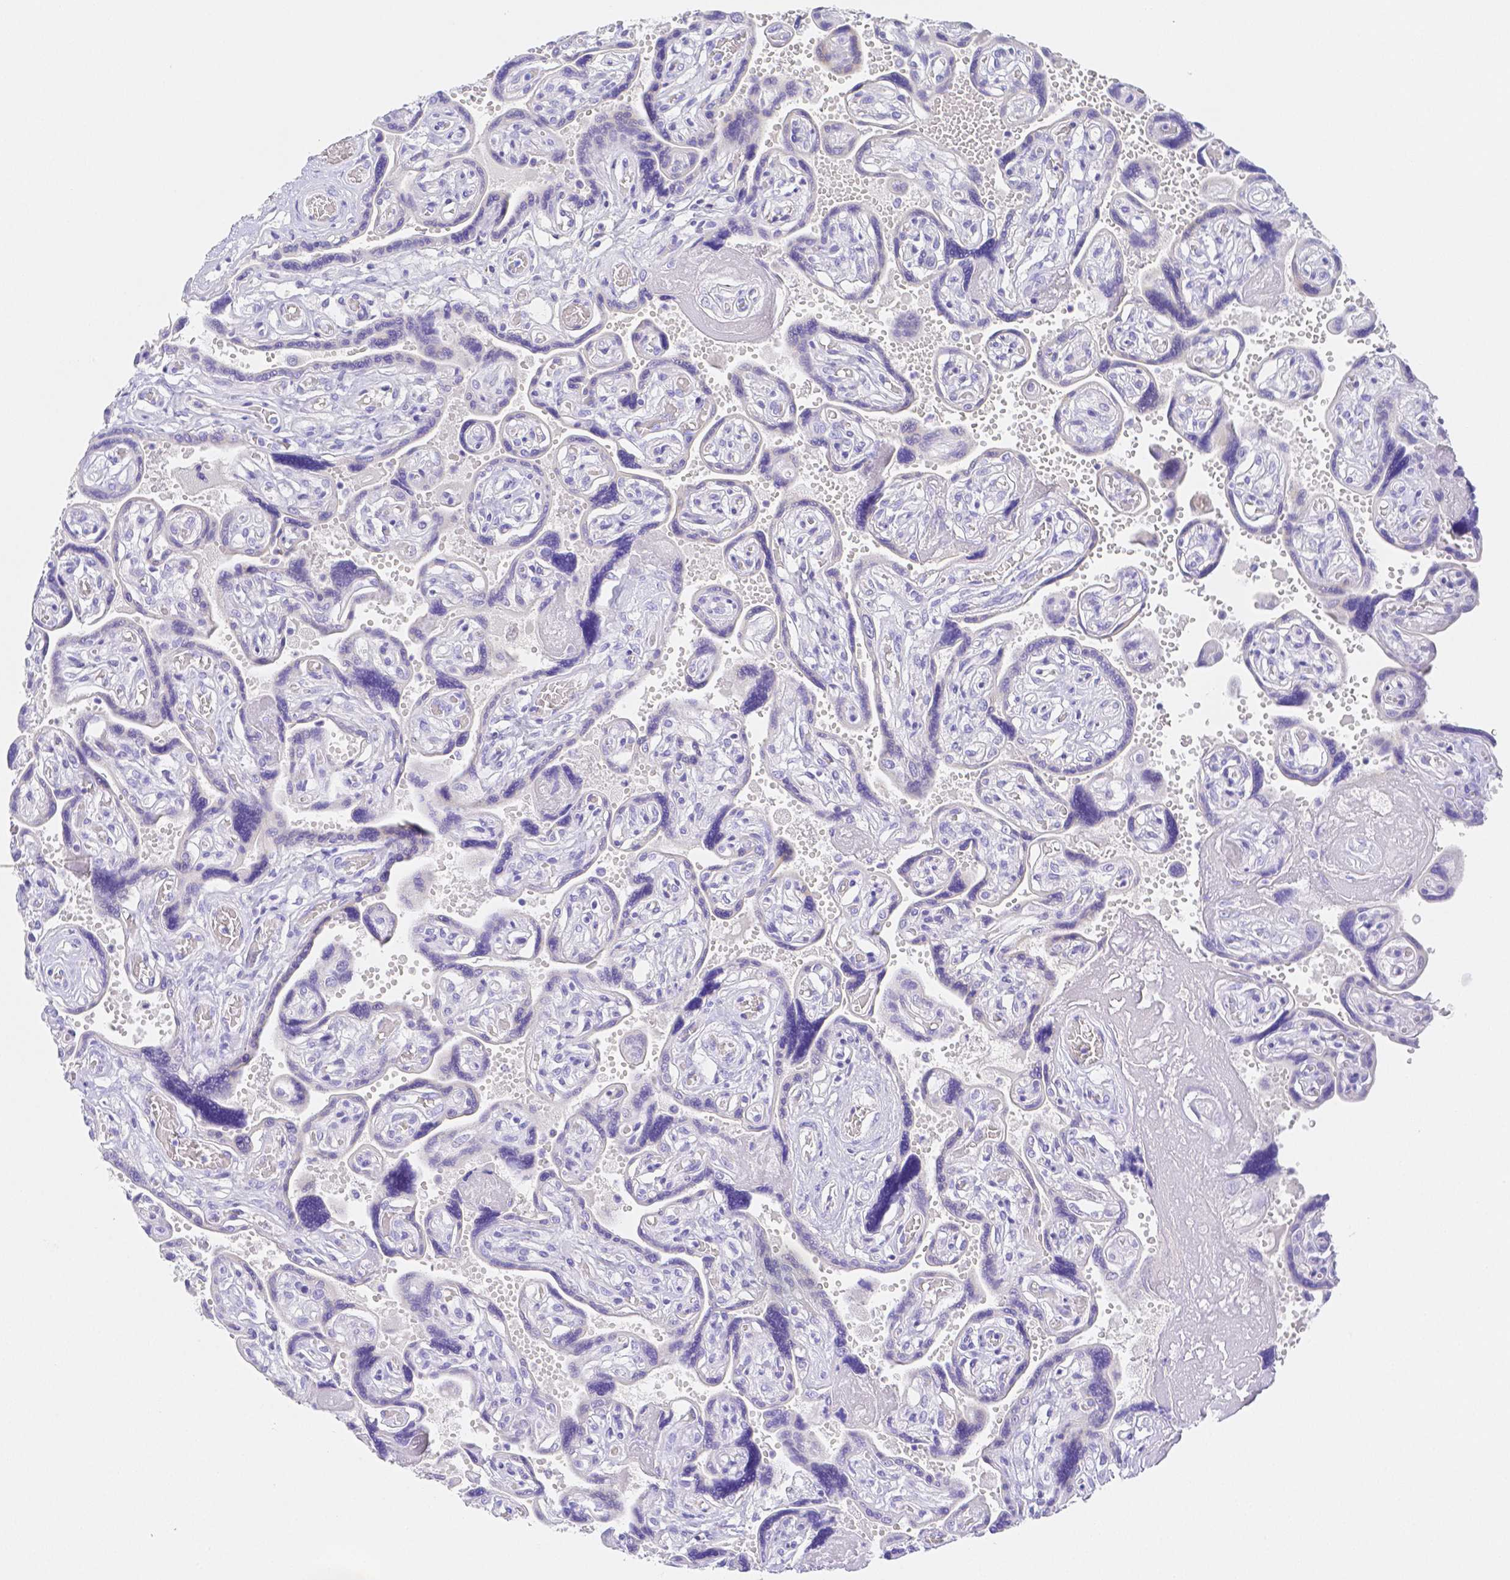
{"staining": {"intensity": "negative", "quantity": "none", "location": "none"}, "tissue": "placenta", "cell_type": "Decidual cells", "image_type": "normal", "snomed": [{"axis": "morphology", "description": "Normal tissue, NOS"}, {"axis": "topography", "description": "Placenta"}], "caption": "The histopathology image demonstrates no staining of decidual cells in normal placenta.", "gene": "ZG16B", "patient": {"sex": "female", "age": 32}}